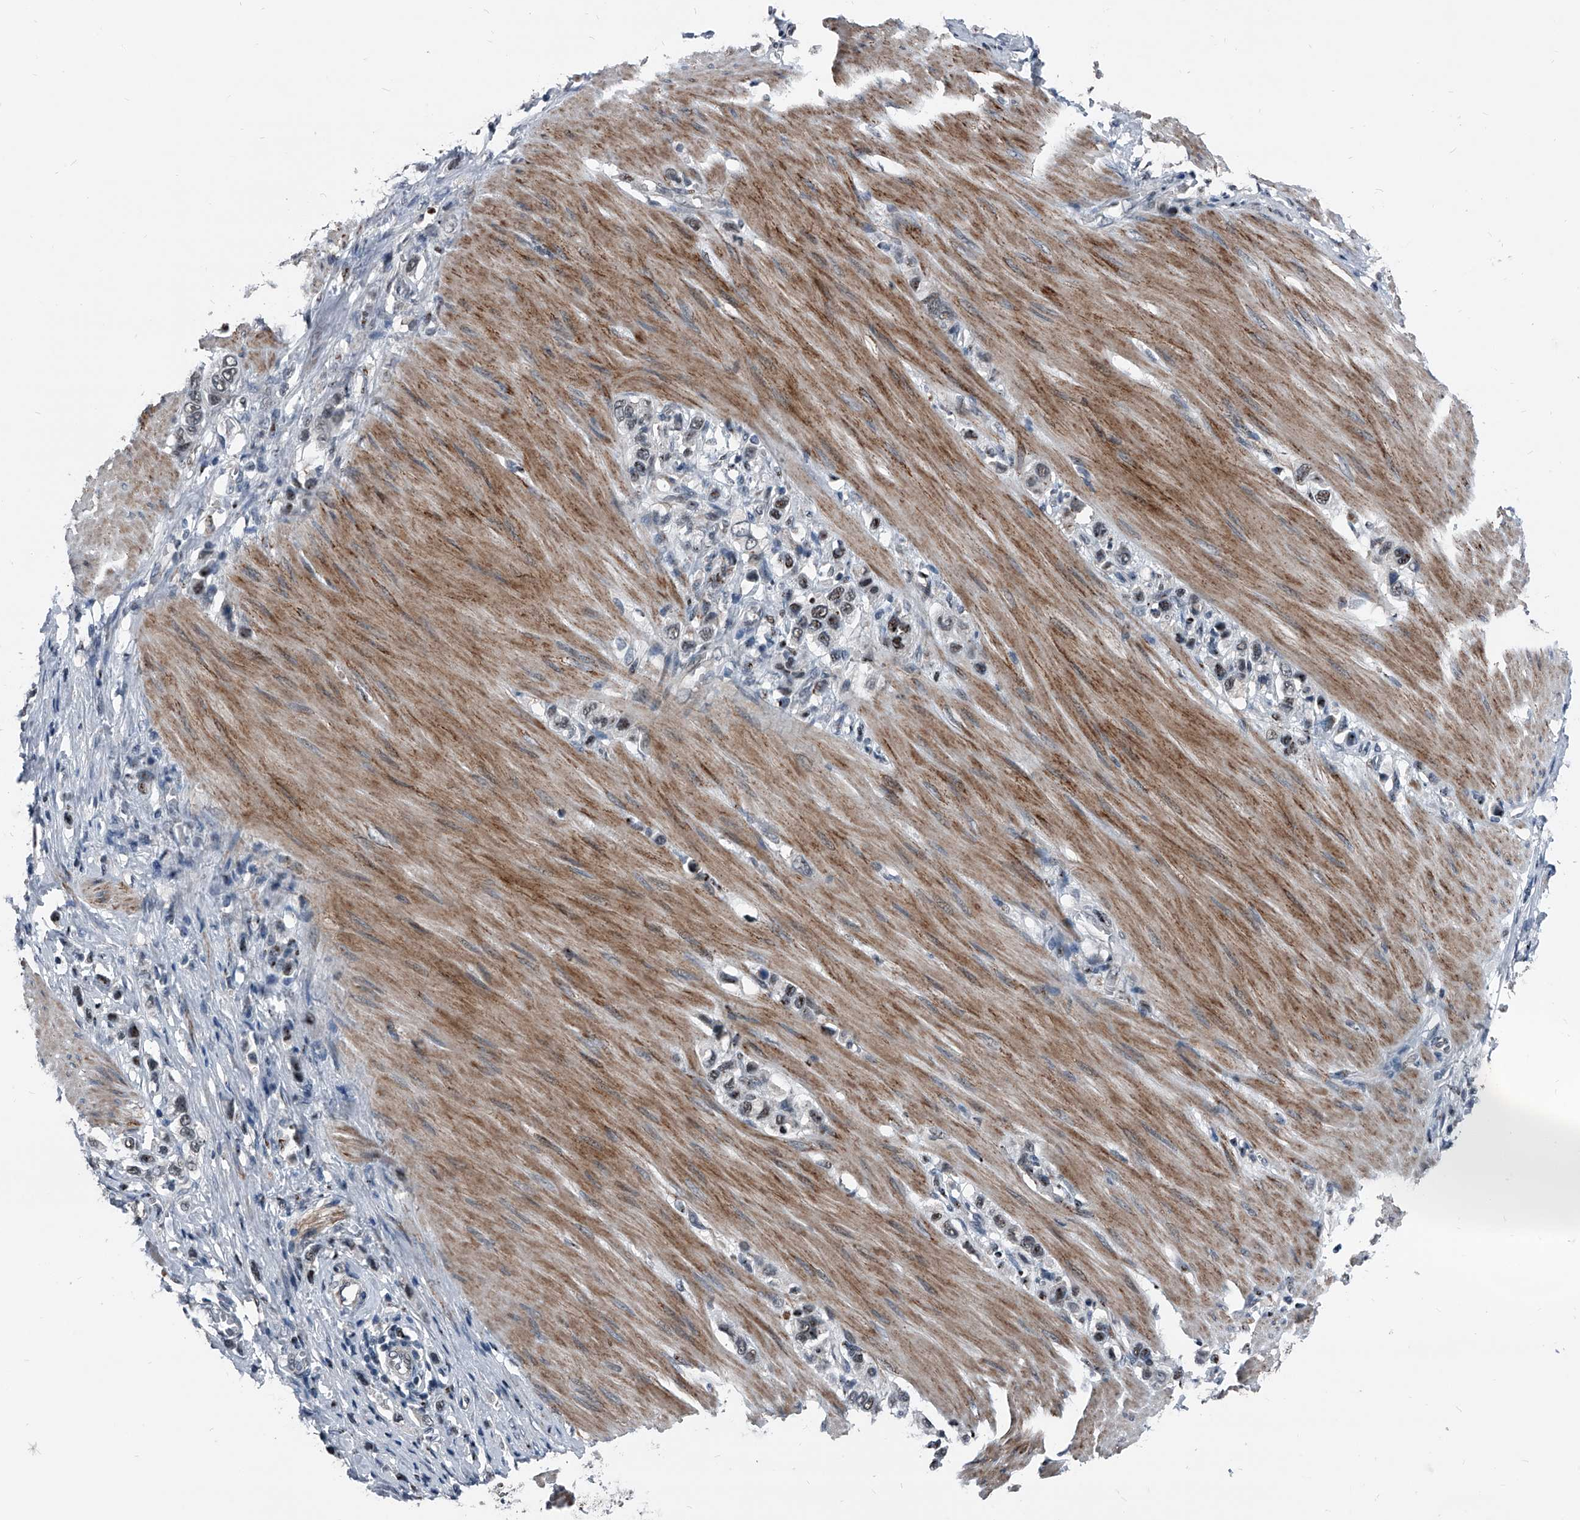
{"staining": {"intensity": "weak", "quantity": ">75%", "location": "nuclear"}, "tissue": "stomach cancer", "cell_type": "Tumor cells", "image_type": "cancer", "snomed": [{"axis": "morphology", "description": "Adenocarcinoma, NOS"}, {"axis": "topography", "description": "Stomach"}], "caption": "A low amount of weak nuclear staining is seen in approximately >75% of tumor cells in stomach cancer tissue.", "gene": "MEN1", "patient": {"sex": "female", "age": 65}}